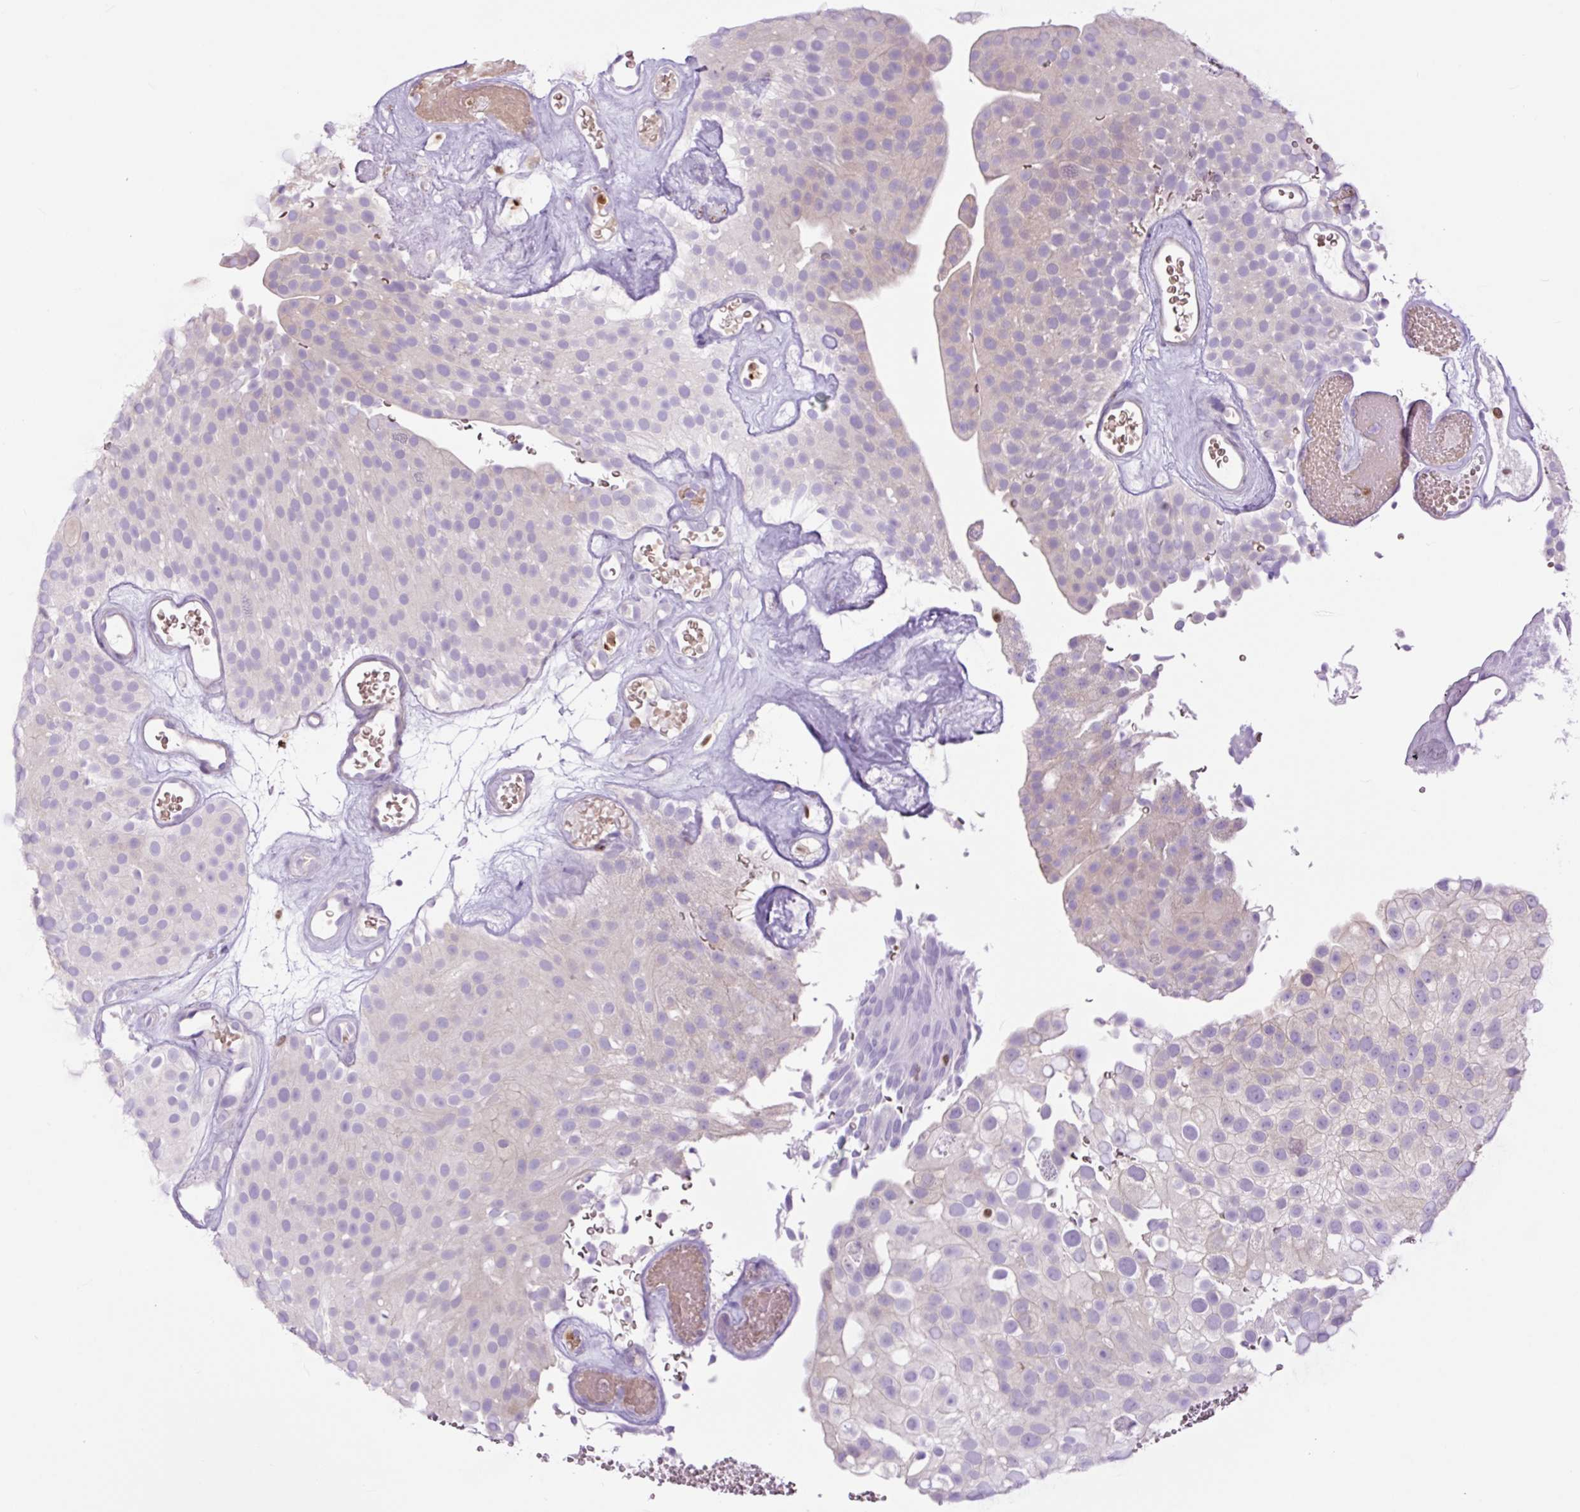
{"staining": {"intensity": "negative", "quantity": "none", "location": "none"}, "tissue": "urothelial cancer", "cell_type": "Tumor cells", "image_type": "cancer", "snomed": [{"axis": "morphology", "description": "Urothelial carcinoma, Low grade"}, {"axis": "topography", "description": "Urinary bladder"}], "caption": "This is an immunohistochemistry image of human urothelial cancer. There is no expression in tumor cells.", "gene": "SPI1", "patient": {"sex": "male", "age": 78}}